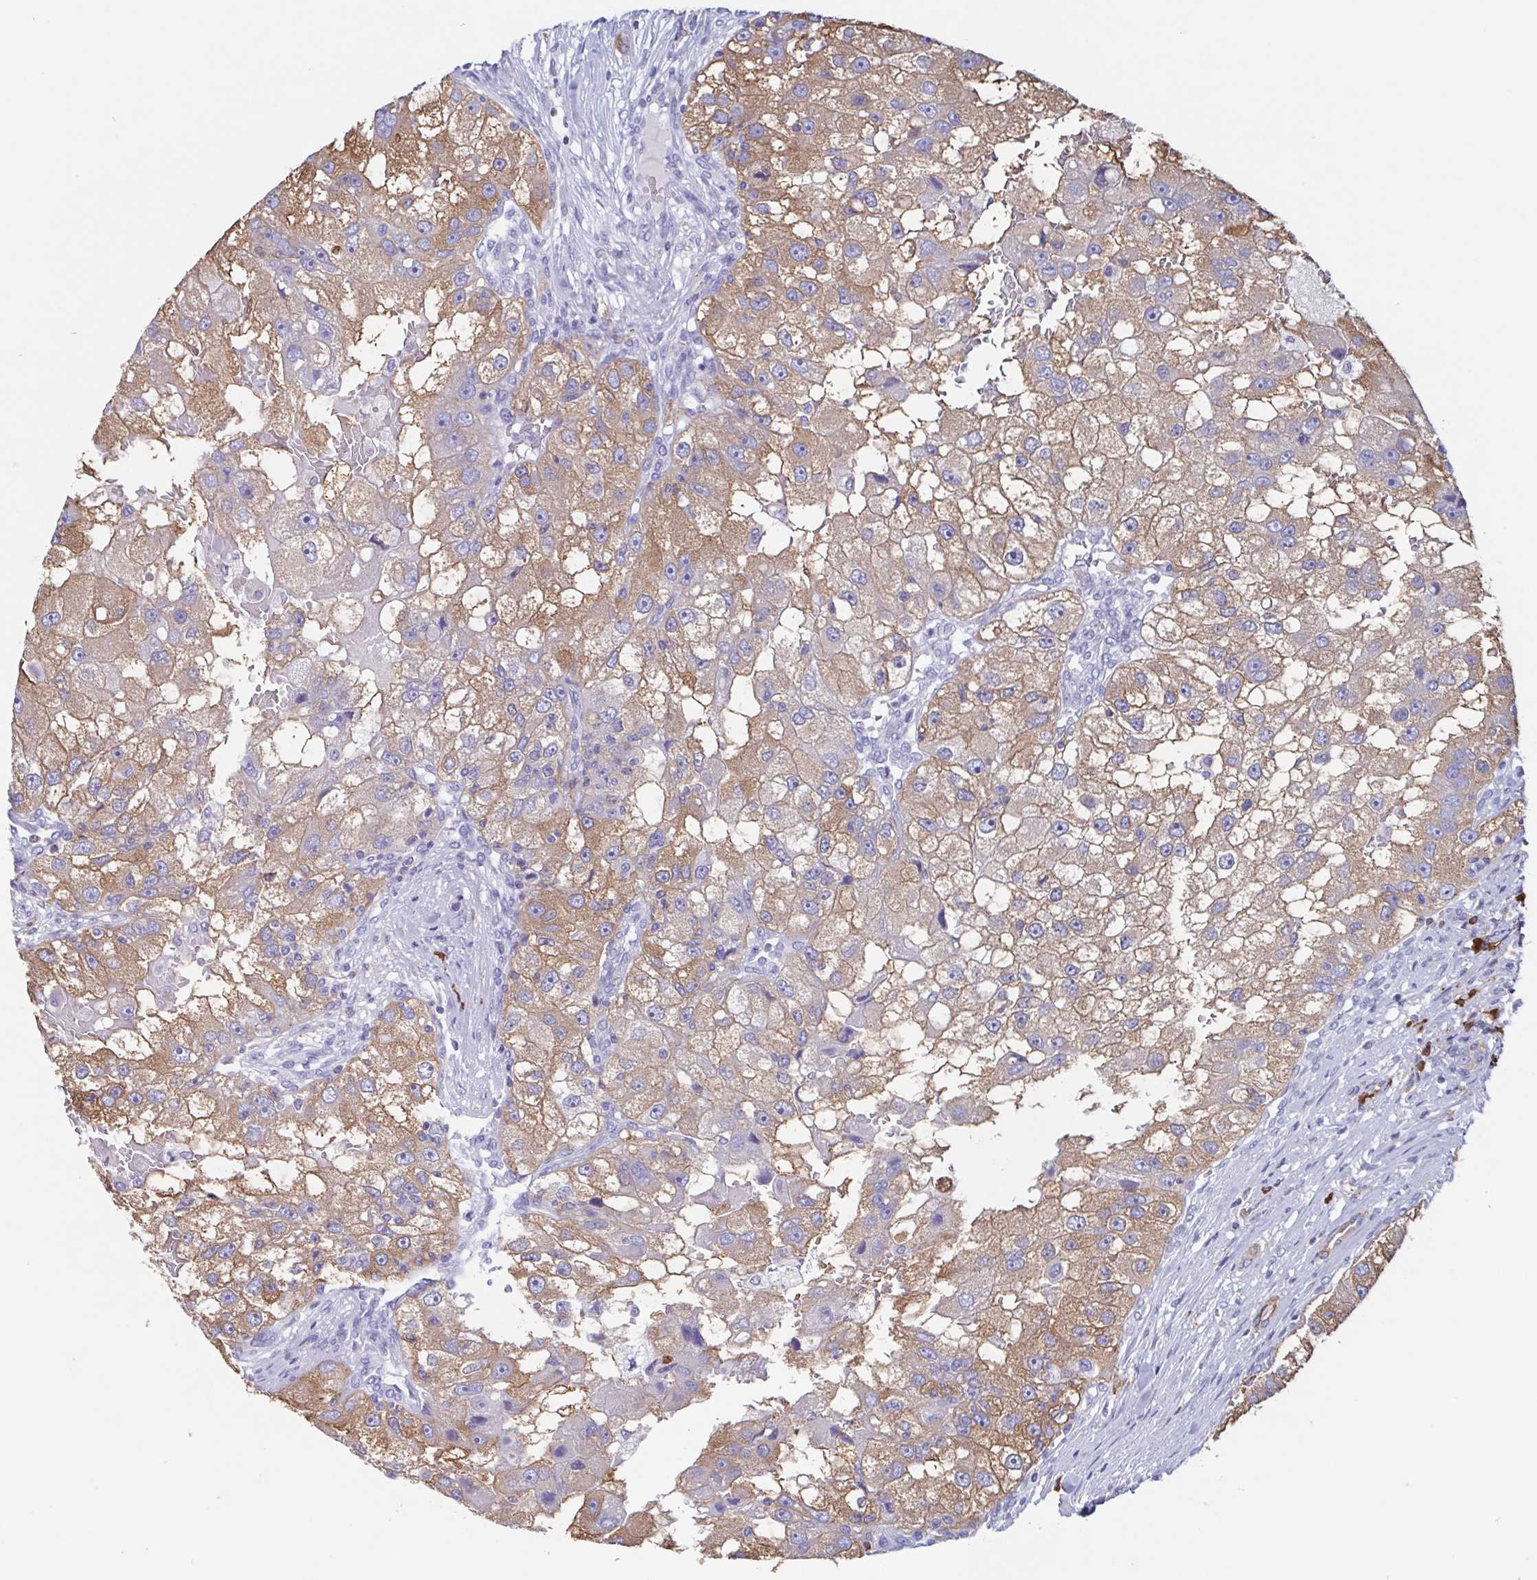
{"staining": {"intensity": "moderate", "quantity": "25%-75%", "location": "cytoplasmic/membranous"}, "tissue": "renal cancer", "cell_type": "Tumor cells", "image_type": "cancer", "snomed": [{"axis": "morphology", "description": "Adenocarcinoma, NOS"}, {"axis": "topography", "description": "Kidney"}], "caption": "Moderate cytoplasmic/membranous positivity is seen in approximately 25%-75% of tumor cells in adenocarcinoma (renal).", "gene": "TPD52", "patient": {"sex": "male", "age": 63}}